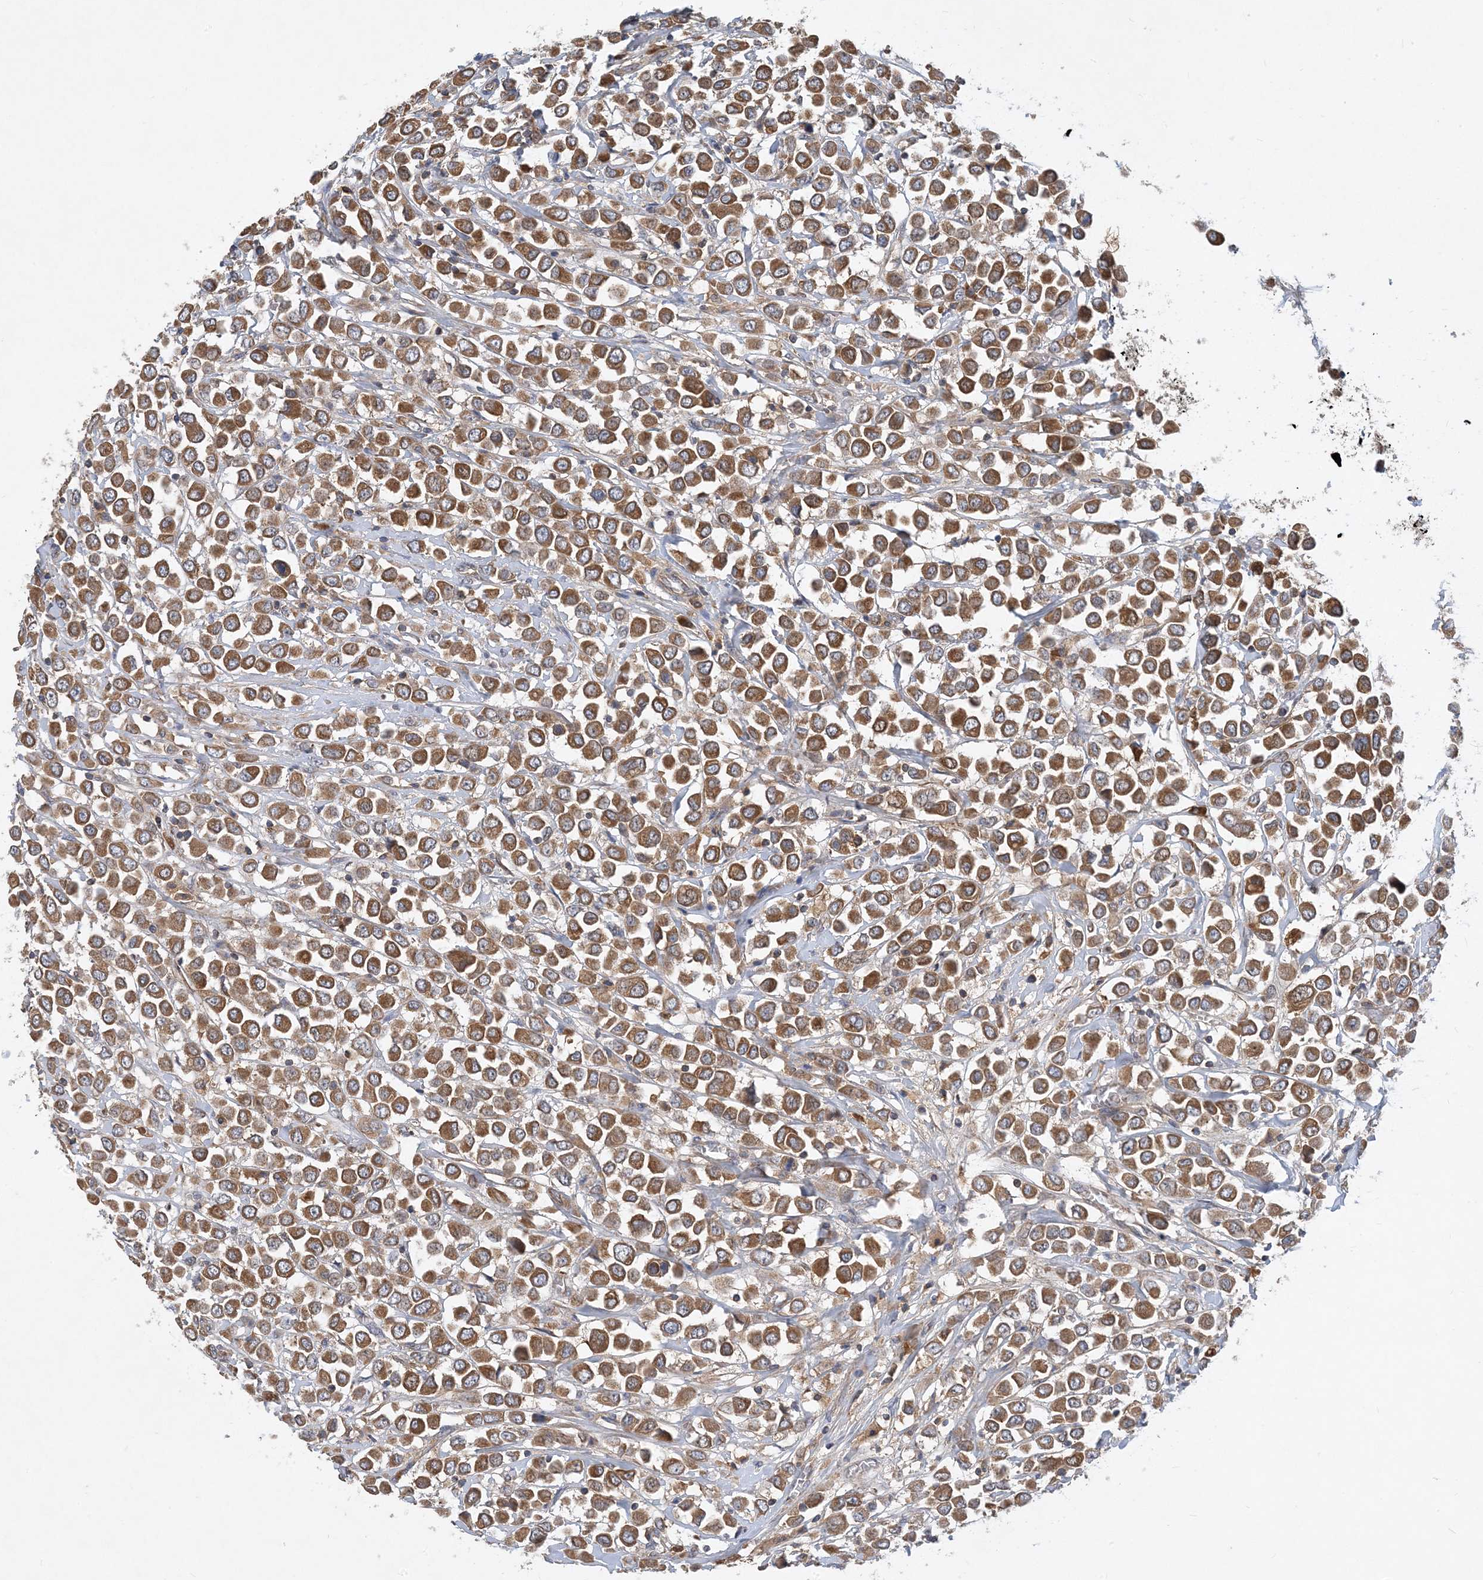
{"staining": {"intensity": "moderate", "quantity": ">75%", "location": "cytoplasmic/membranous"}, "tissue": "breast cancer", "cell_type": "Tumor cells", "image_type": "cancer", "snomed": [{"axis": "morphology", "description": "Duct carcinoma"}, {"axis": "topography", "description": "Breast"}], "caption": "Immunohistochemistry (IHC) image of neoplastic tissue: human breast cancer stained using immunohistochemistry (IHC) shows medium levels of moderate protein expression localized specifically in the cytoplasmic/membranous of tumor cells, appearing as a cytoplasmic/membranous brown color.", "gene": "STK19", "patient": {"sex": "female", "age": 61}}